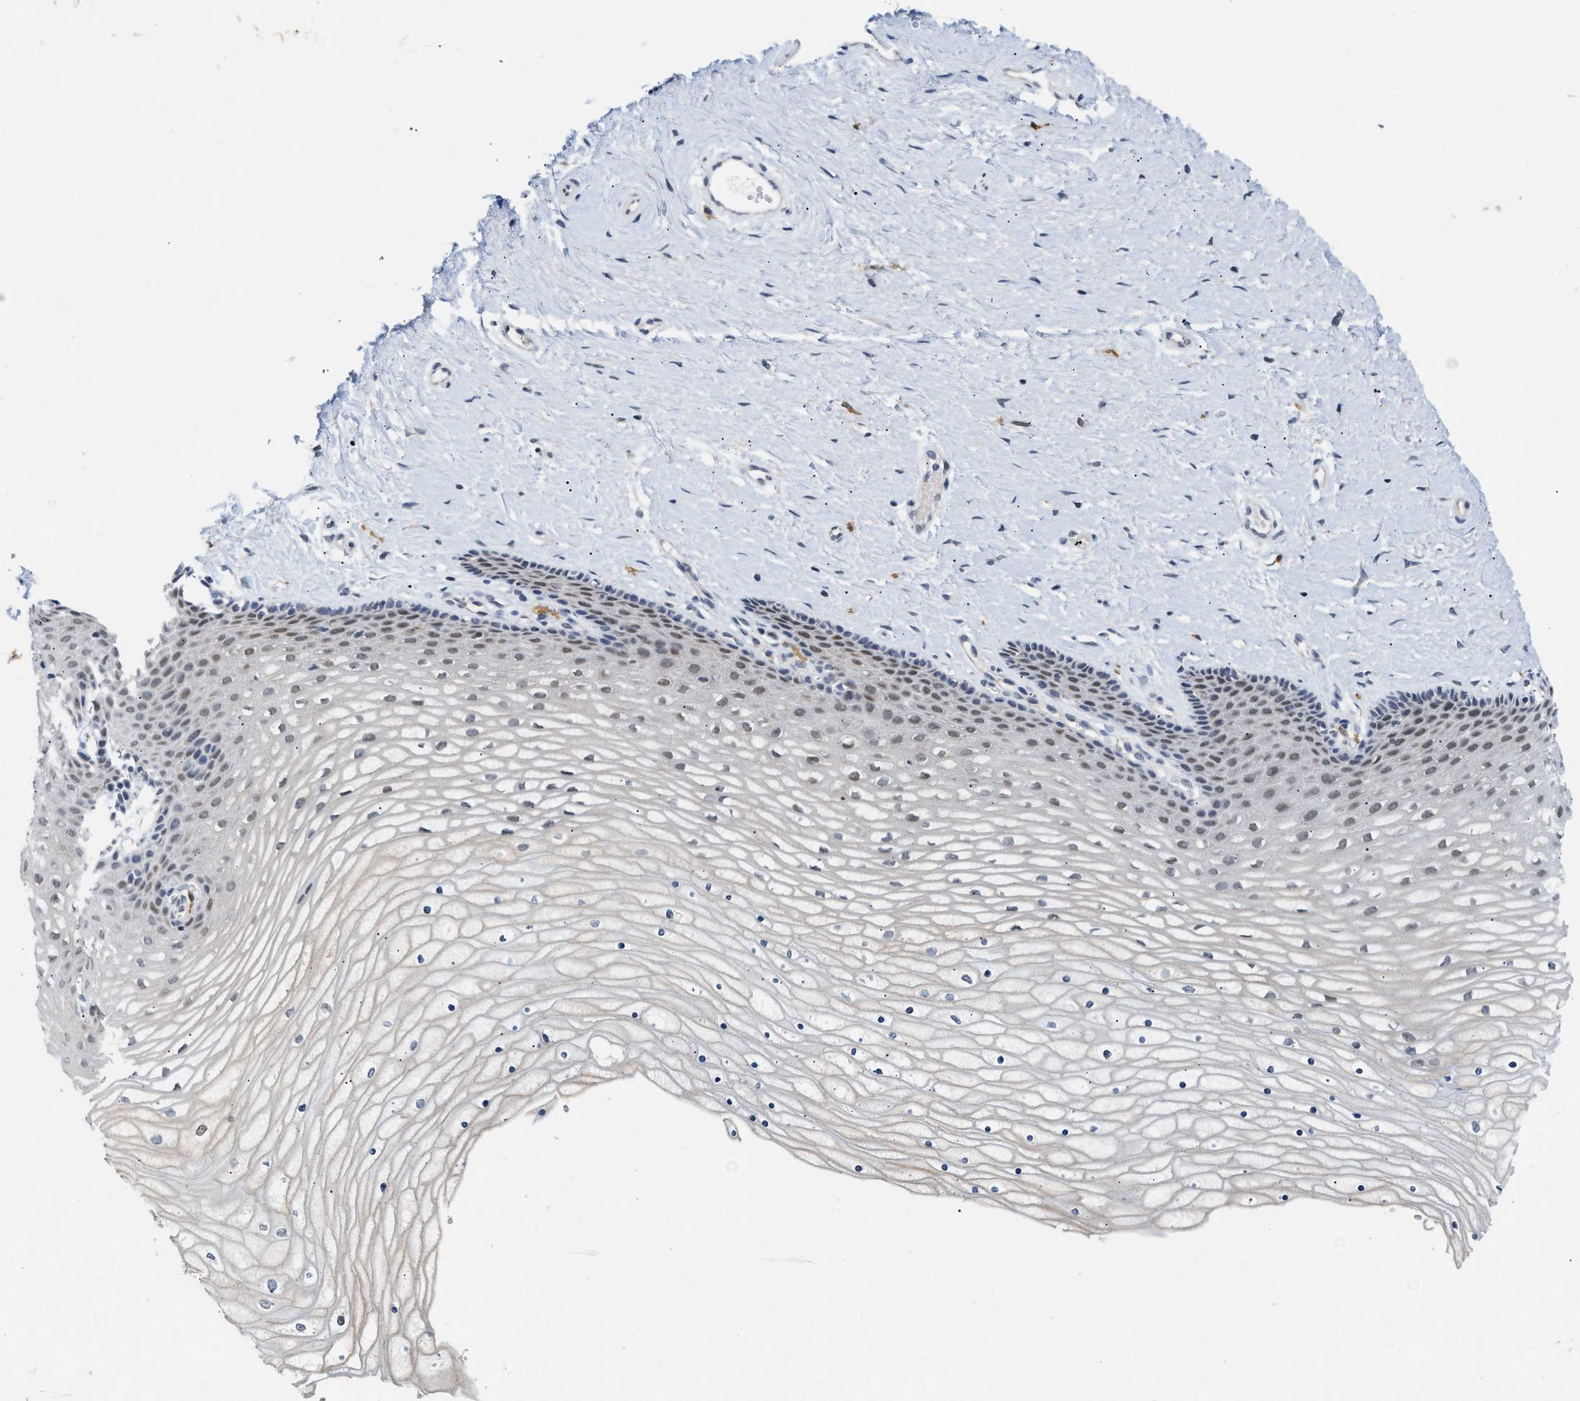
{"staining": {"intensity": "negative", "quantity": "none", "location": "none"}, "tissue": "cervix", "cell_type": "Glandular cells", "image_type": "normal", "snomed": [{"axis": "morphology", "description": "Normal tissue, NOS"}, {"axis": "topography", "description": "Cervix"}], "caption": "IHC of unremarkable human cervix shows no positivity in glandular cells.", "gene": "TXNRD3", "patient": {"sex": "female", "age": 39}}